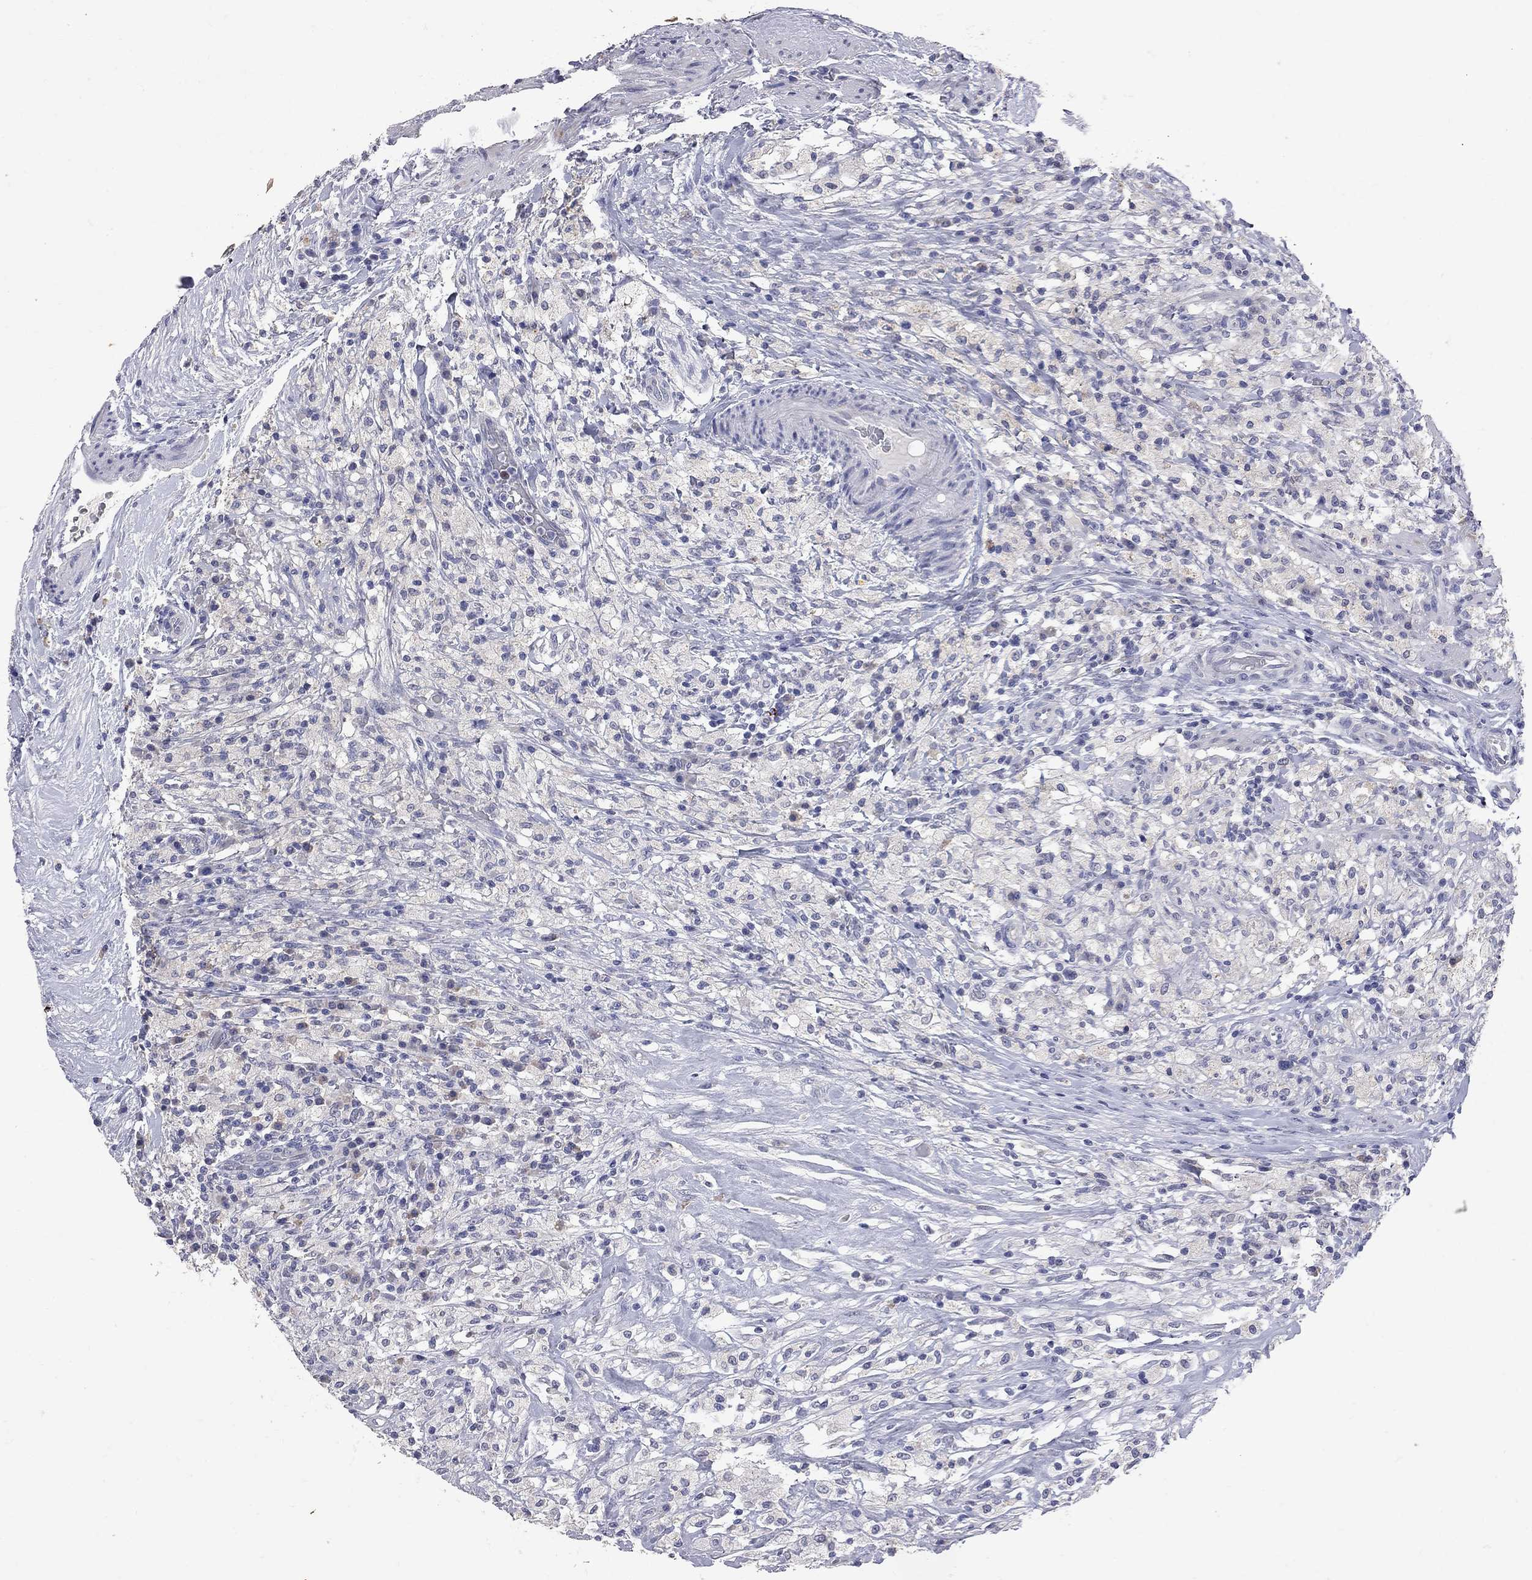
{"staining": {"intensity": "negative", "quantity": "none", "location": "none"}, "tissue": "testis cancer", "cell_type": "Tumor cells", "image_type": "cancer", "snomed": [{"axis": "morphology", "description": "Necrosis, NOS"}, {"axis": "morphology", "description": "Carcinoma, Embryonal, NOS"}, {"axis": "topography", "description": "Testis"}], "caption": "Immunohistochemistry (IHC) histopathology image of neoplastic tissue: human embryonal carcinoma (testis) stained with DAB (3,3'-diaminobenzidine) exhibits no significant protein positivity in tumor cells. (DAB IHC, high magnification).", "gene": "NOS2", "patient": {"sex": "male", "age": 19}}